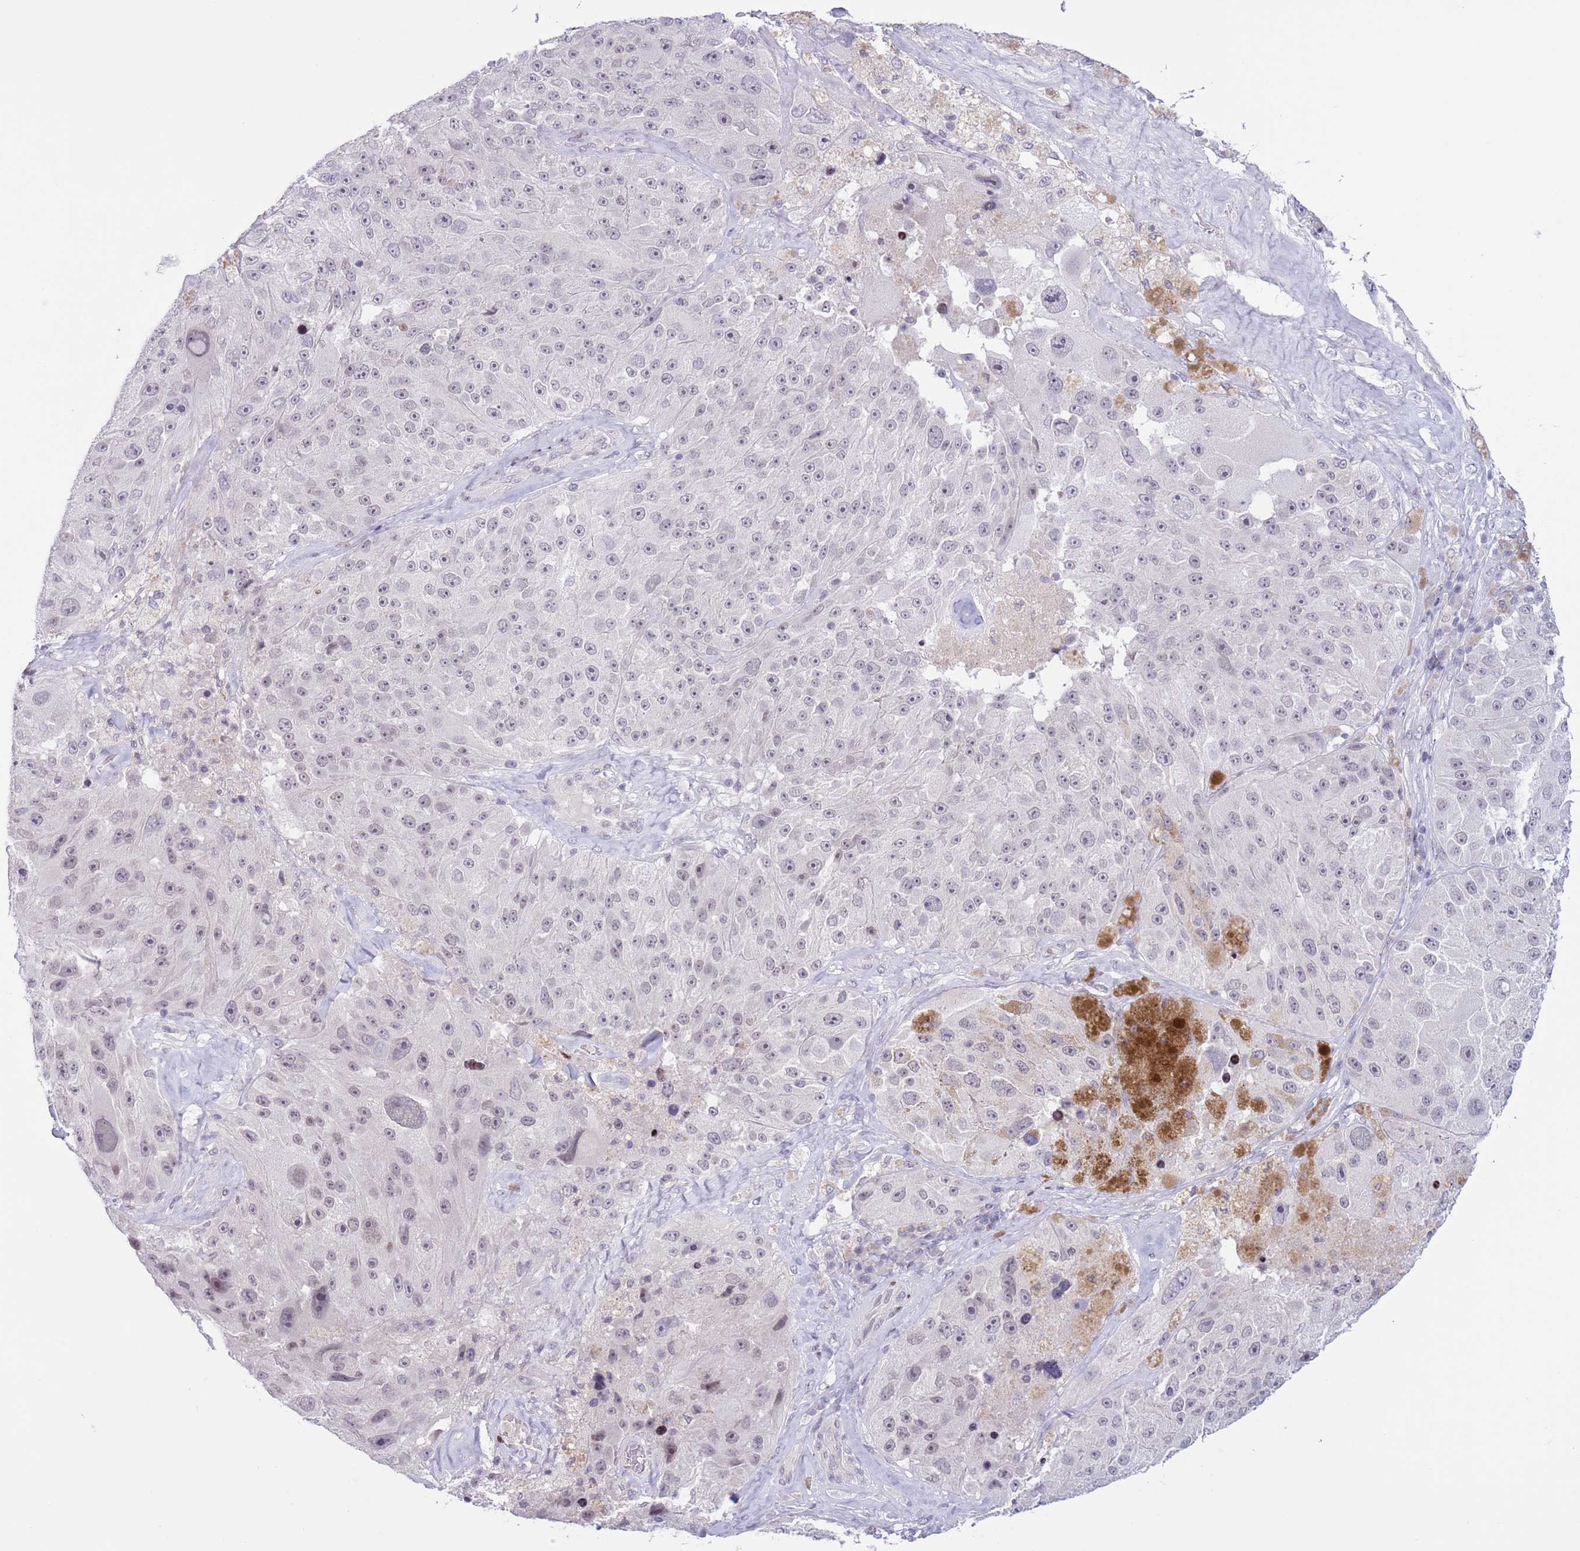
{"staining": {"intensity": "moderate", "quantity": "25%-75%", "location": "nuclear"}, "tissue": "melanoma", "cell_type": "Tumor cells", "image_type": "cancer", "snomed": [{"axis": "morphology", "description": "Malignant melanoma, Metastatic site"}, {"axis": "topography", "description": "Lymph node"}], "caption": "High-magnification brightfield microscopy of melanoma stained with DAB (3,3'-diaminobenzidine) (brown) and counterstained with hematoxylin (blue). tumor cells exhibit moderate nuclear positivity is seen in approximately25%-75% of cells.", "gene": "MFSD10", "patient": {"sex": "male", "age": 62}}